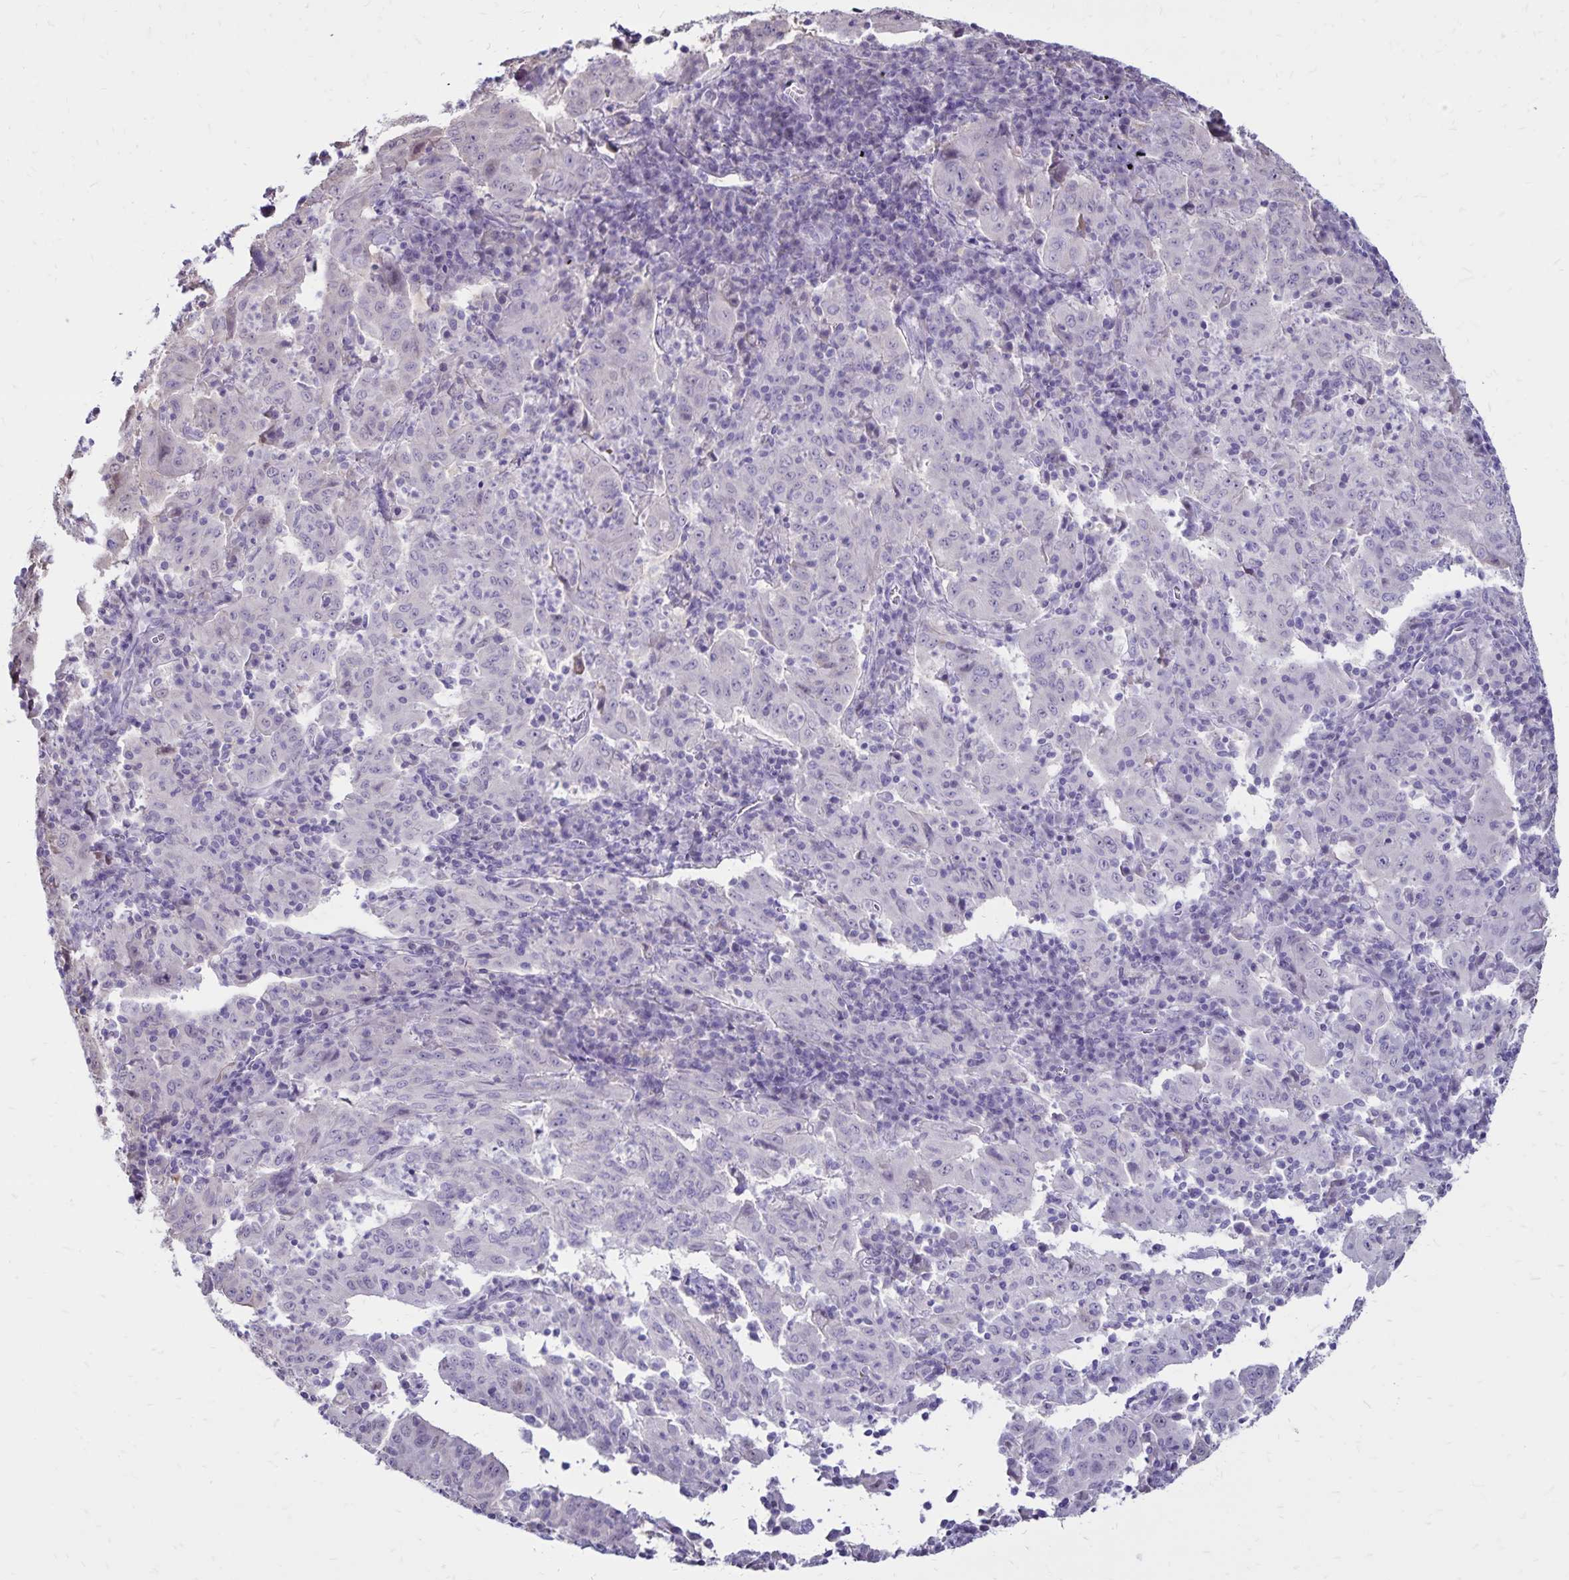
{"staining": {"intensity": "negative", "quantity": "none", "location": "none"}, "tissue": "pancreatic cancer", "cell_type": "Tumor cells", "image_type": "cancer", "snomed": [{"axis": "morphology", "description": "Adenocarcinoma, NOS"}, {"axis": "topography", "description": "Pancreas"}], "caption": "A high-resolution image shows immunohistochemistry (IHC) staining of pancreatic cancer (adenocarcinoma), which shows no significant staining in tumor cells.", "gene": "SH3GL3", "patient": {"sex": "male", "age": 63}}